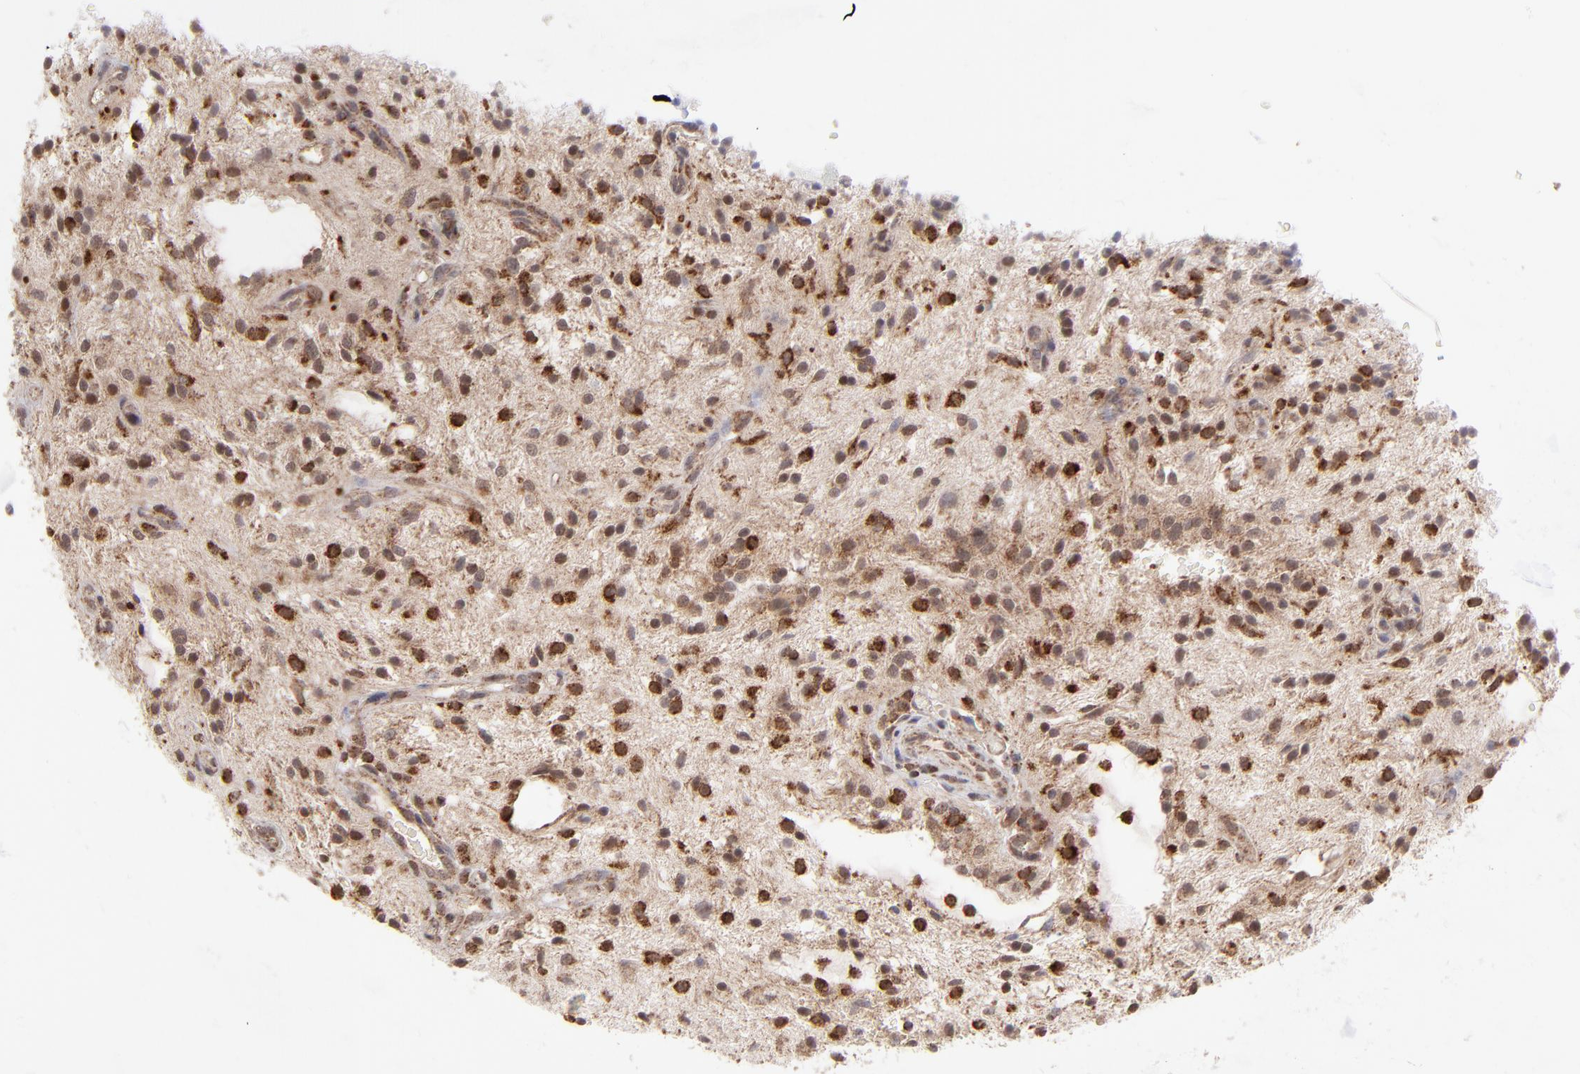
{"staining": {"intensity": "moderate", "quantity": "25%-75%", "location": "cytoplasmic/membranous"}, "tissue": "glioma", "cell_type": "Tumor cells", "image_type": "cancer", "snomed": [{"axis": "morphology", "description": "Glioma, malignant, NOS"}, {"axis": "topography", "description": "Cerebellum"}], "caption": "Brown immunohistochemical staining in human glioma (malignant) exhibits moderate cytoplasmic/membranous expression in approximately 25%-75% of tumor cells. The protein of interest is stained brown, and the nuclei are stained in blue (DAB IHC with brightfield microscopy, high magnification).", "gene": "SLC15A1", "patient": {"sex": "female", "age": 10}}